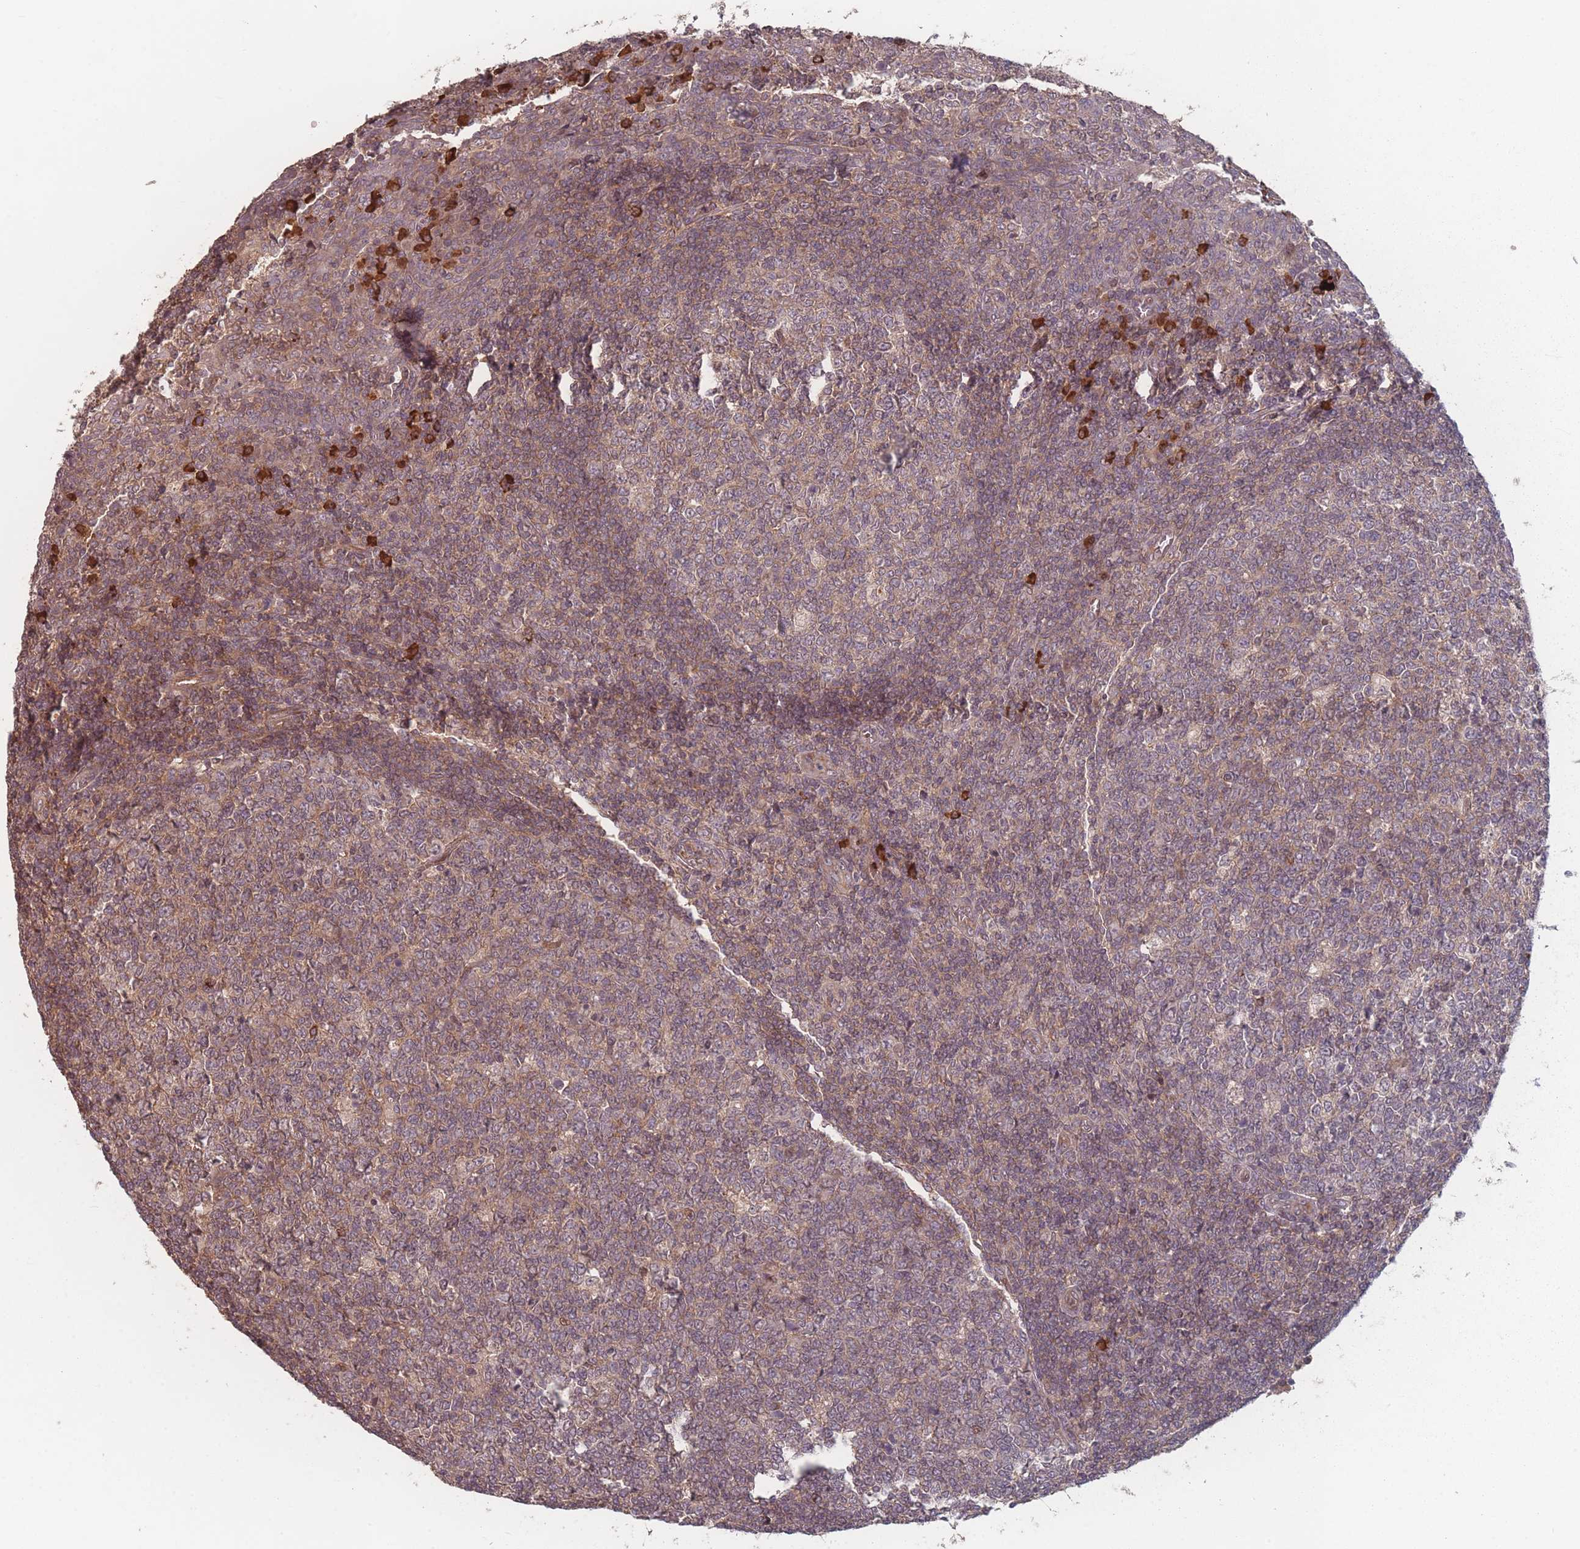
{"staining": {"intensity": "weak", "quantity": ">75%", "location": "cytoplasmic/membranous"}, "tissue": "tonsil", "cell_type": "Germinal center cells", "image_type": "normal", "snomed": [{"axis": "morphology", "description": "Normal tissue, NOS"}, {"axis": "topography", "description": "Tonsil"}], "caption": "Immunohistochemical staining of normal tonsil exhibits low levels of weak cytoplasmic/membranous expression in approximately >75% of germinal center cells.", "gene": "HAGH", "patient": {"sex": "female", "age": 19}}